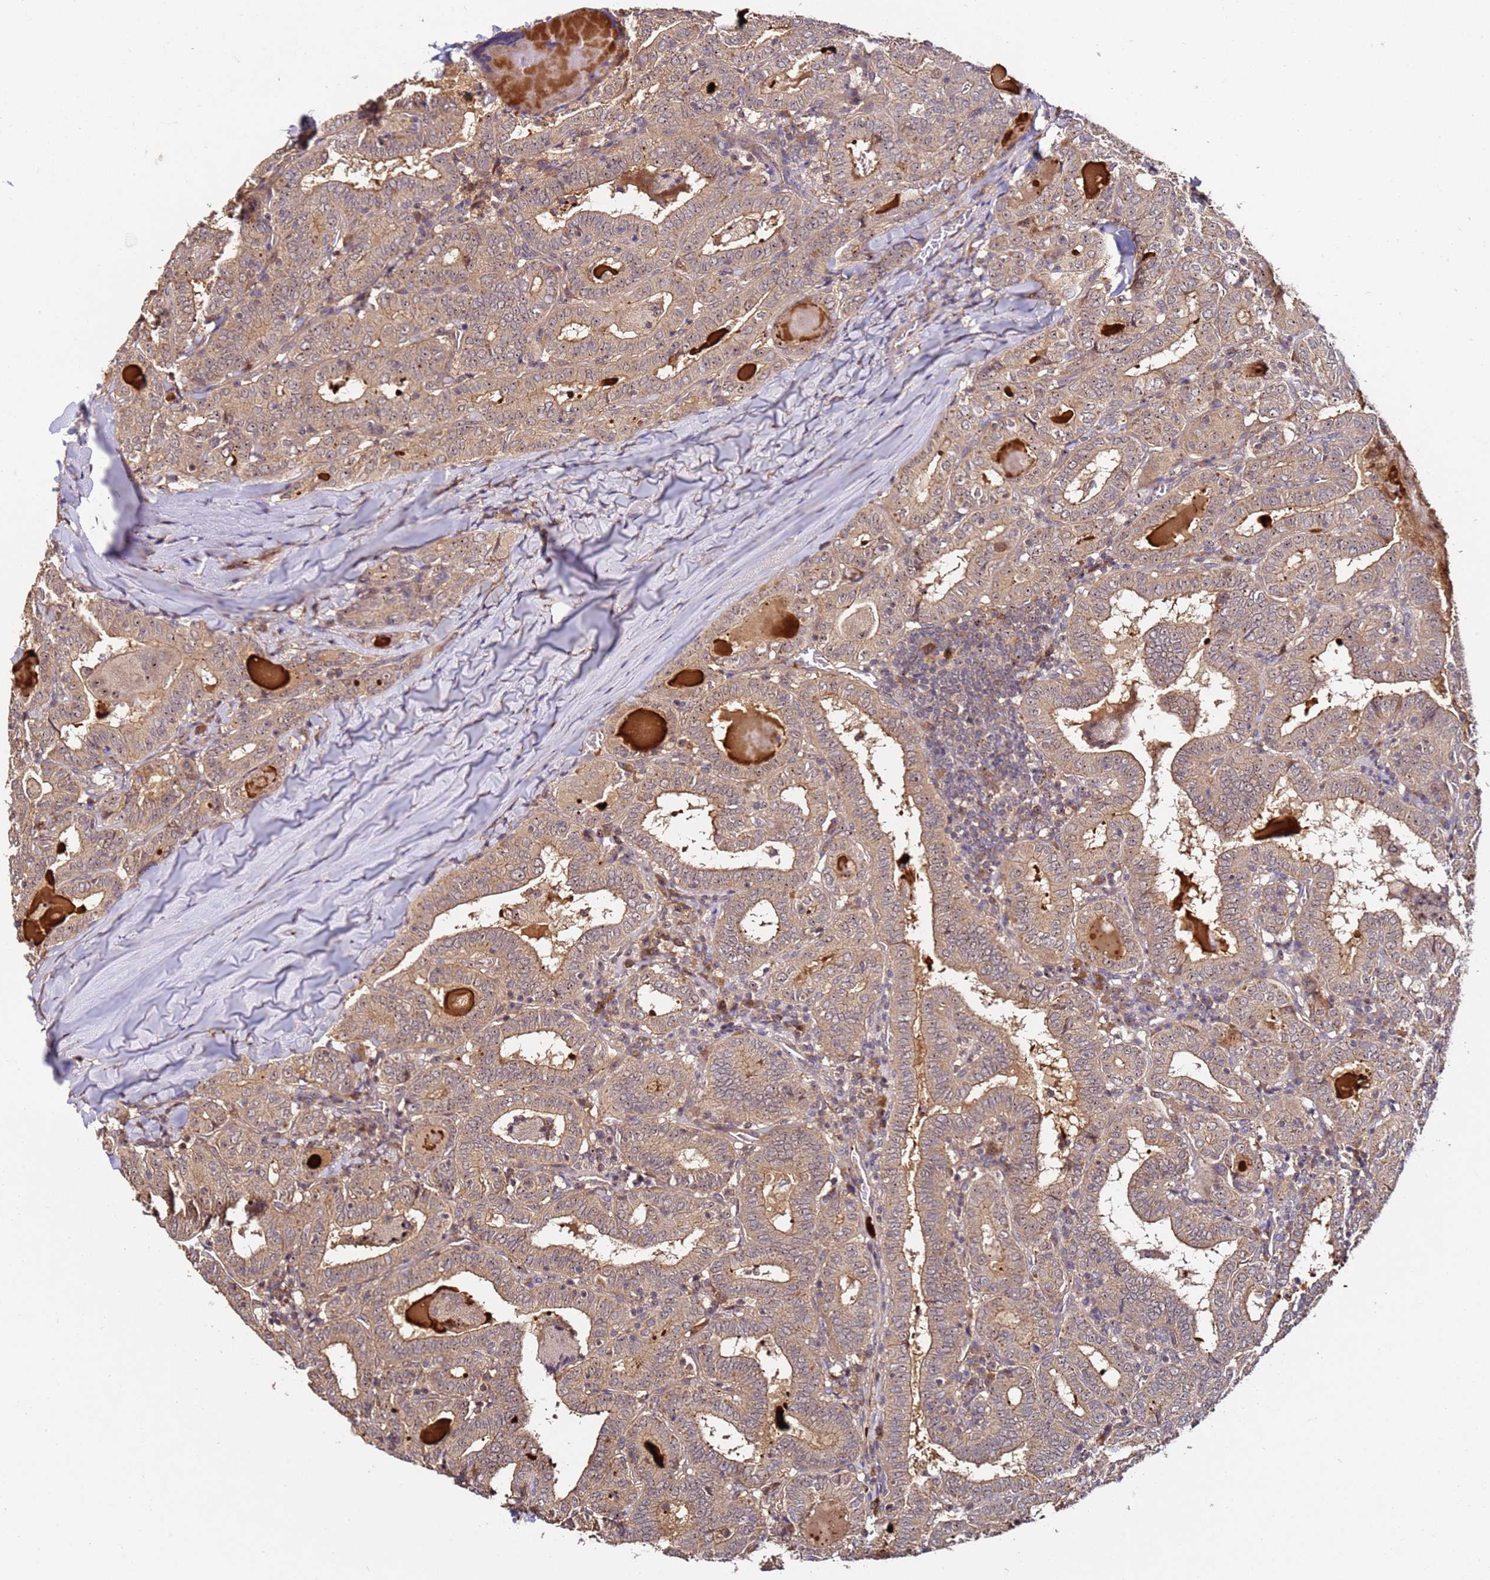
{"staining": {"intensity": "moderate", "quantity": ">75%", "location": "cytoplasmic/membranous"}, "tissue": "thyroid cancer", "cell_type": "Tumor cells", "image_type": "cancer", "snomed": [{"axis": "morphology", "description": "Papillary adenocarcinoma, NOS"}, {"axis": "topography", "description": "Thyroid gland"}], "caption": "Thyroid papillary adenocarcinoma was stained to show a protein in brown. There is medium levels of moderate cytoplasmic/membranous staining in approximately >75% of tumor cells. (DAB (3,3'-diaminobenzidine) = brown stain, brightfield microscopy at high magnification).", "gene": "DDX27", "patient": {"sex": "female", "age": 72}}